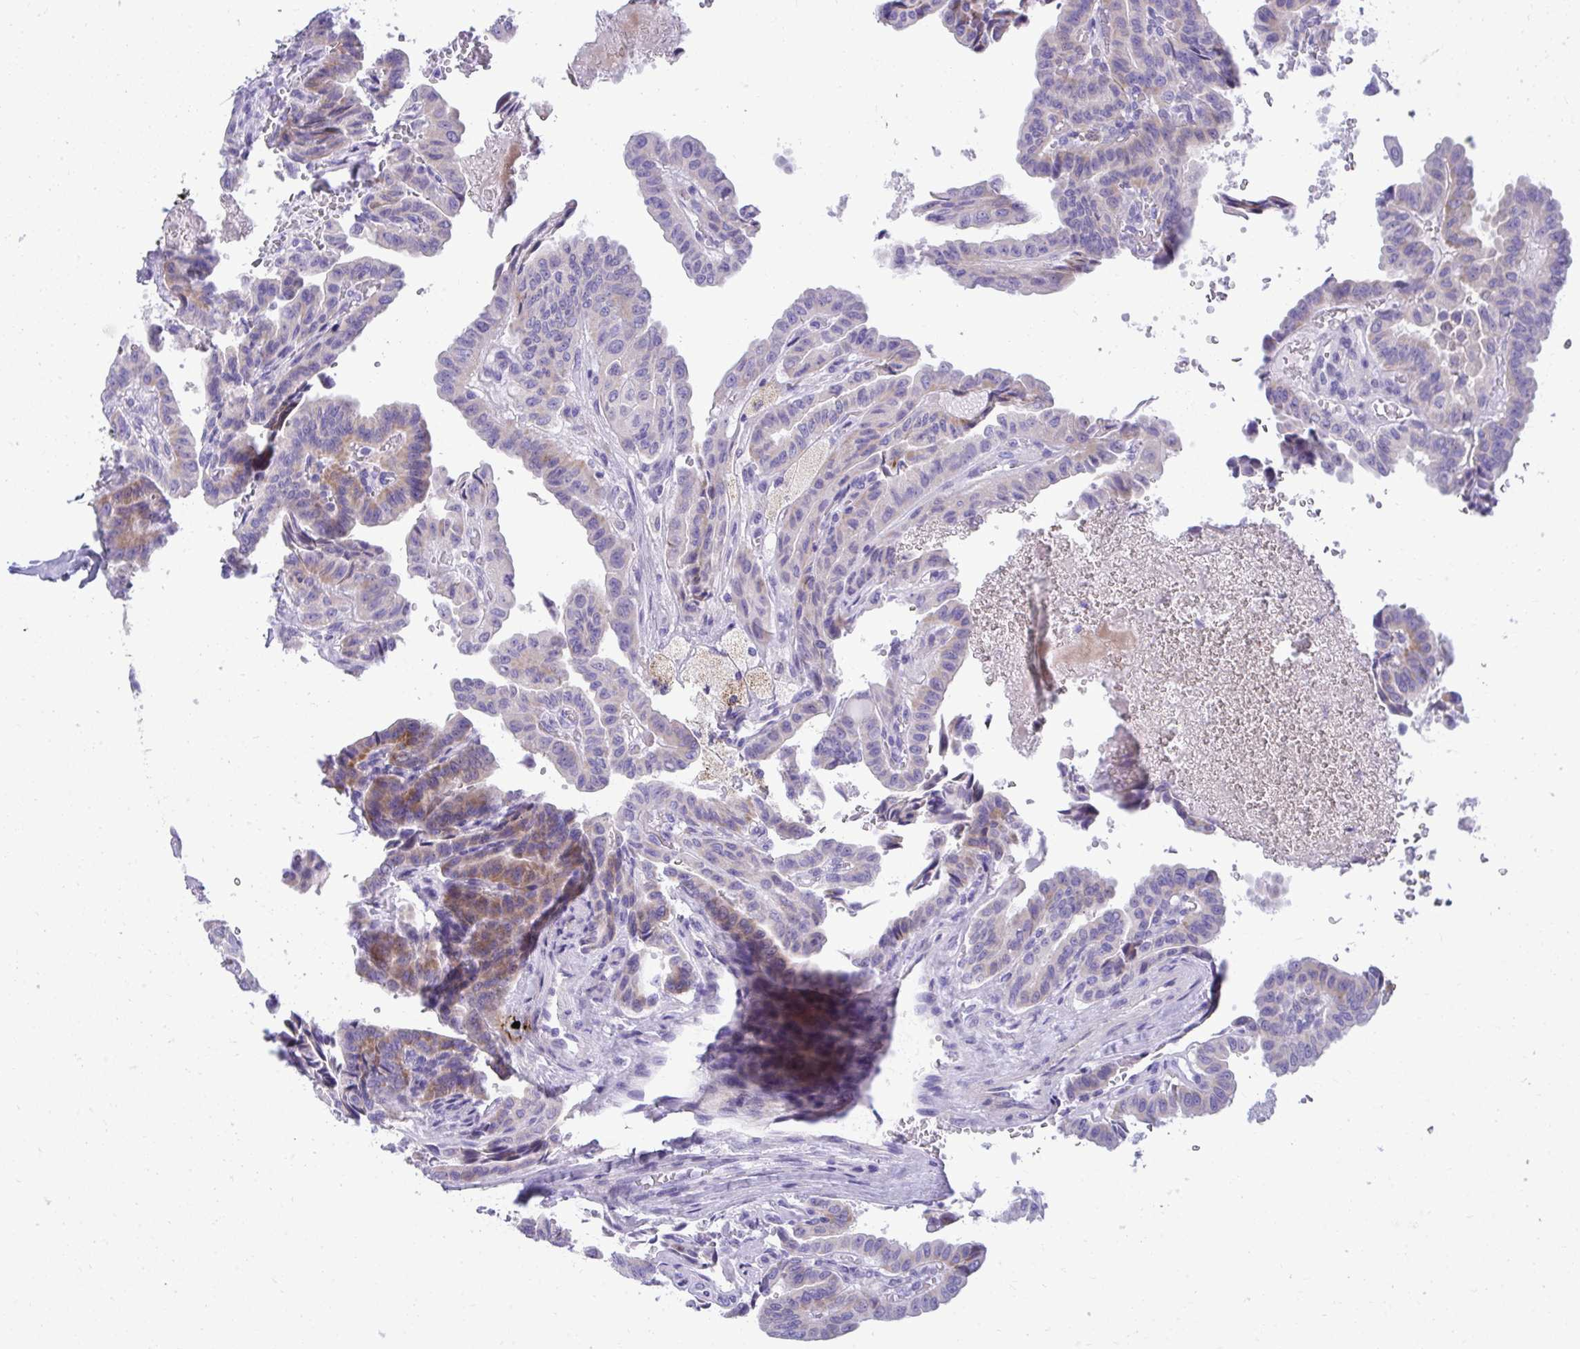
{"staining": {"intensity": "moderate", "quantity": "<25%", "location": "cytoplasmic/membranous"}, "tissue": "thyroid cancer", "cell_type": "Tumor cells", "image_type": "cancer", "snomed": [{"axis": "morphology", "description": "Papillary adenocarcinoma, NOS"}, {"axis": "topography", "description": "Thyroid gland"}], "caption": "This histopathology image displays immunohistochemistry (IHC) staining of human thyroid cancer (papillary adenocarcinoma), with low moderate cytoplasmic/membranous expression in about <25% of tumor cells.", "gene": "AIG1", "patient": {"sex": "male", "age": 87}}